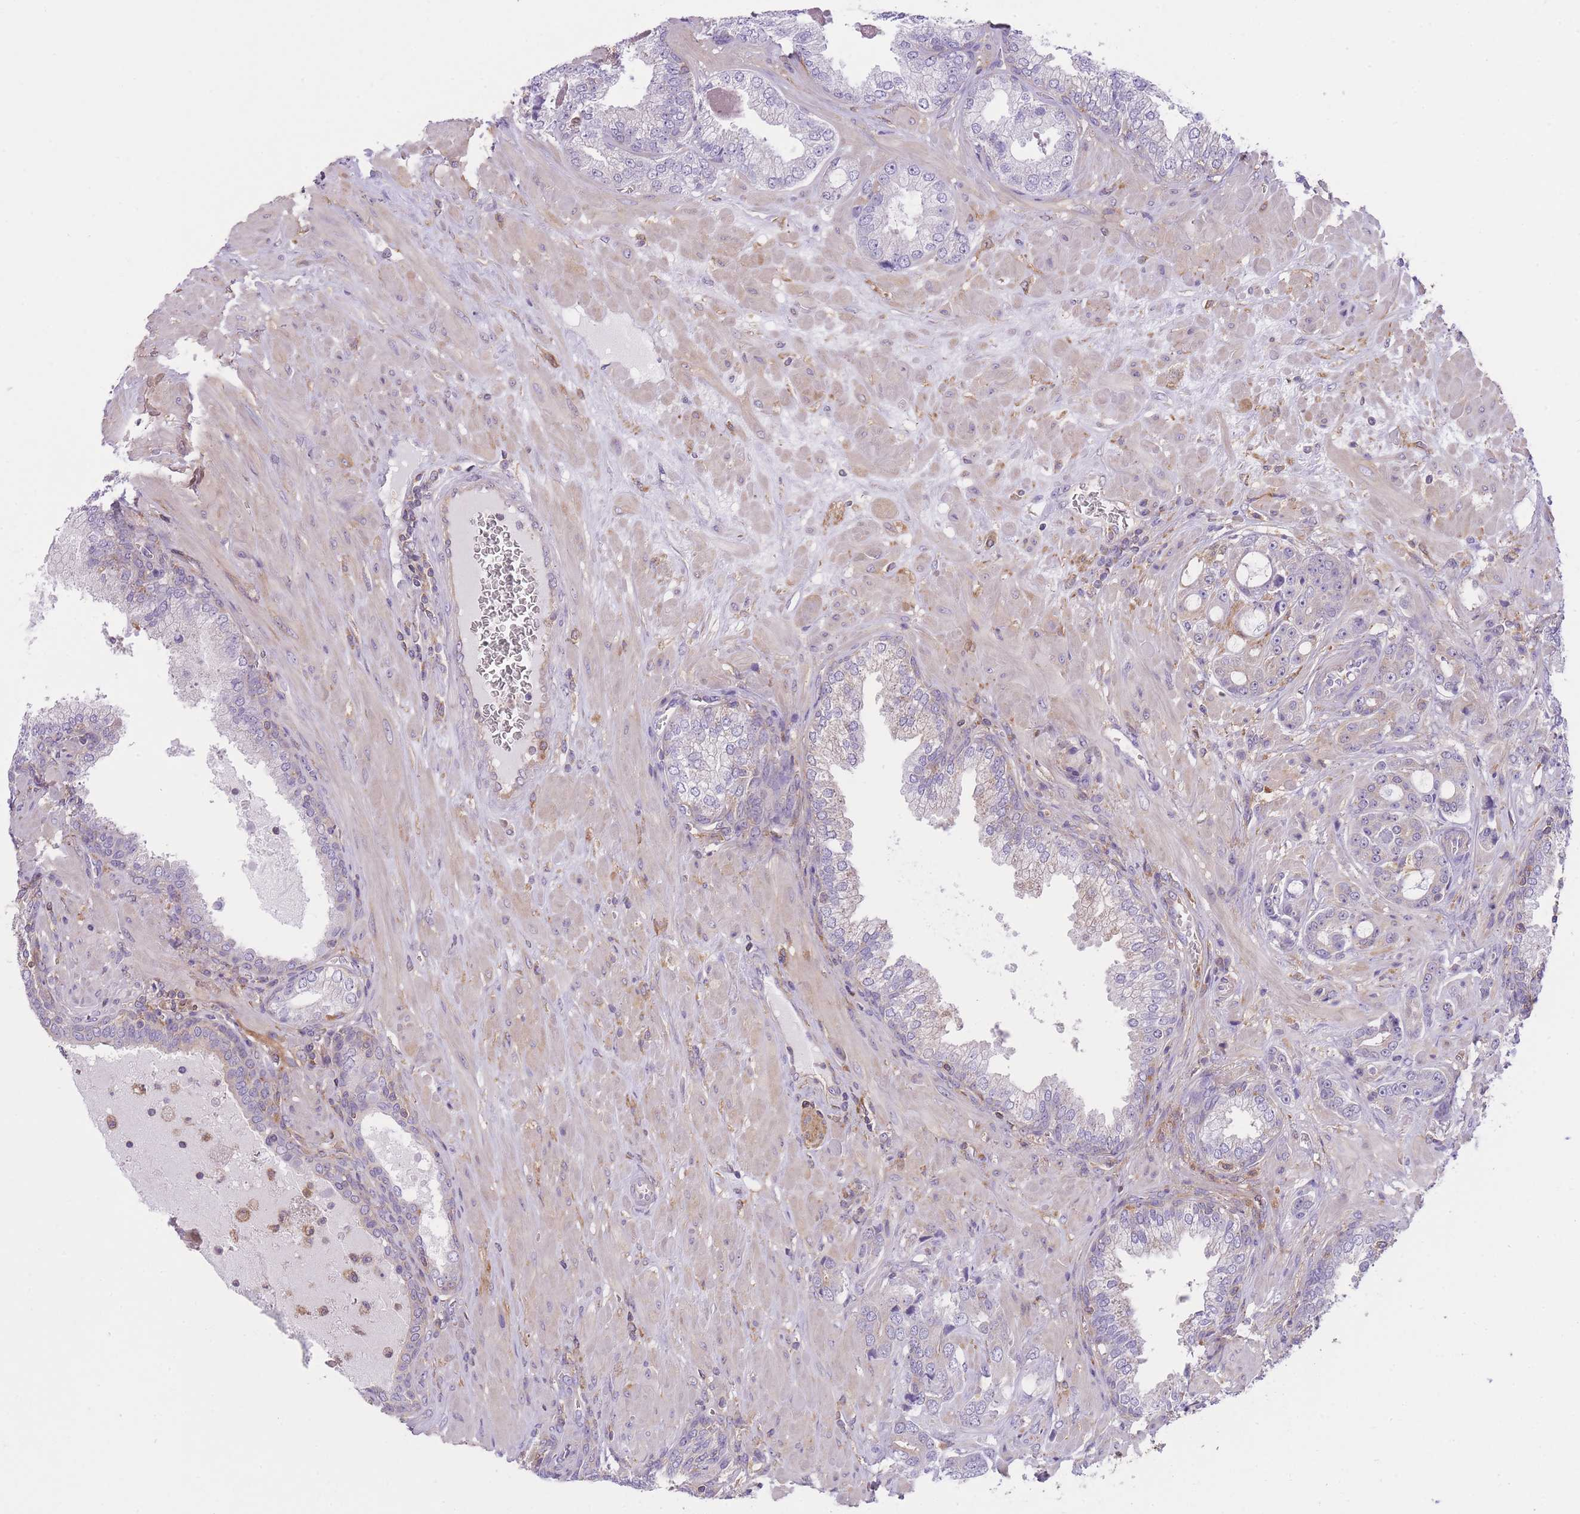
{"staining": {"intensity": "weak", "quantity": "25%-75%", "location": "cytoplasmic/membranous"}, "tissue": "prostate cancer", "cell_type": "Tumor cells", "image_type": "cancer", "snomed": [{"axis": "morphology", "description": "Adenocarcinoma, High grade"}, {"axis": "topography", "description": "Prostate"}], "caption": "The image displays a brown stain indicating the presence of a protein in the cytoplasmic/membranous of tumor cells in high-grade adenocarcinoma (prostate).", "gene": "PRKAR1A", "patient": {"sex": "male", "age": 55}}